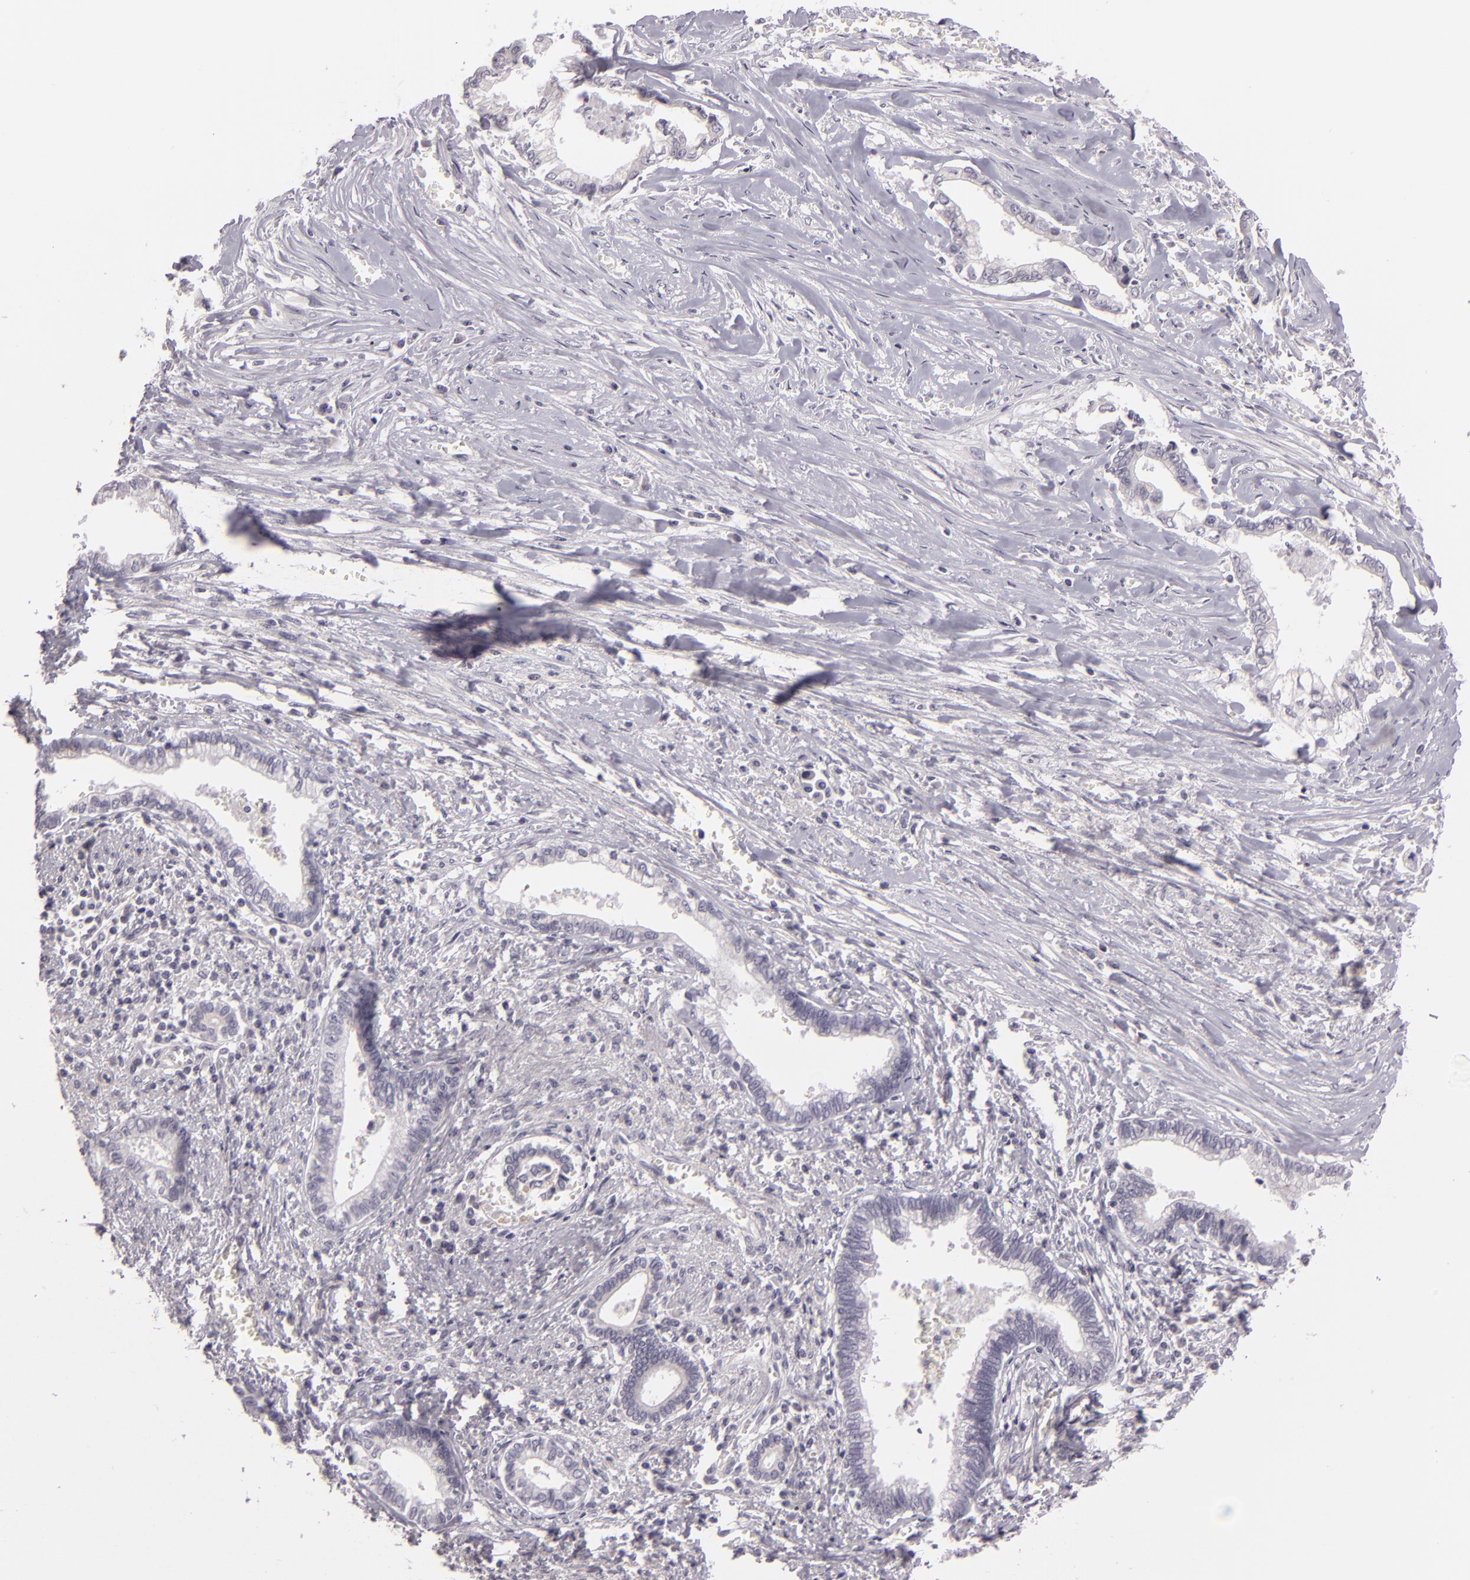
{"staining": {"intensity": "negative", "quantity": "none", "location": "none"}, "tissue": "liver cancer", "cell_type": "Tumor cells", "image_type": "cancer", "snomed": [{"axis": "morphology", "description": "Cholangiocarcinoma"}, {"axis": "topography", "description": "Liver"}], "caption": "This photomicrograph is of liver cholangiocarcinoma stained with immunohistochemistry to label a protein in brown with the nuclei are counter-stained blue. There is no positivity in tumor cells.", "gene": "EGFL6", "patient": {"sex": "male", "age": 57}}